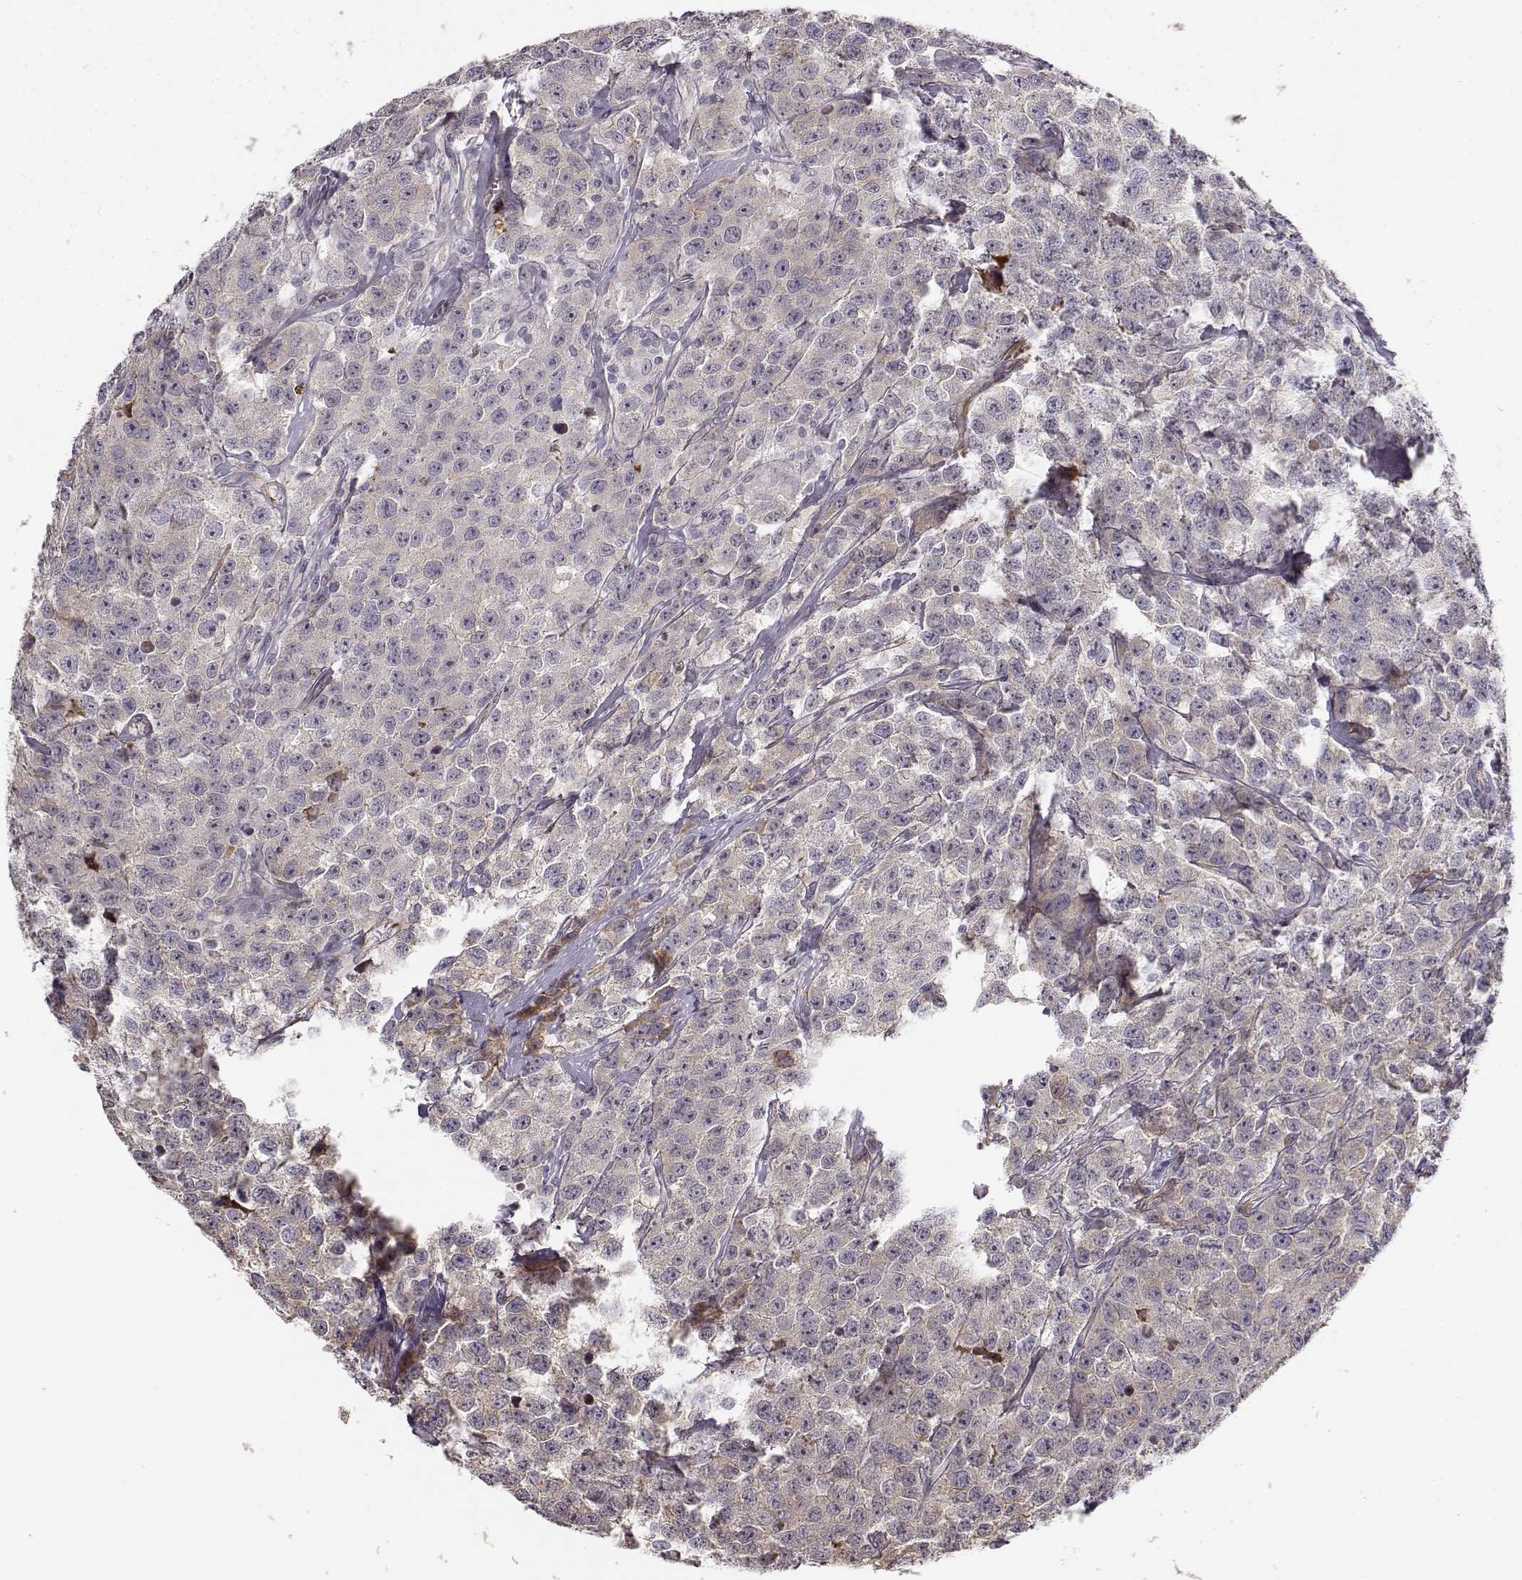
{"staining": {"intensity": "weak", "quantity": "<25%", "location": "cytoplasmic/membranous"}, "tissue": "testis cancer", "cell_type": "Tumor cells", "image_type": "cancer", "snomed": [{"axis": "morphology", "description": "Seminoma, NOS"}, {"axis": "topography", "description": "Testis"}], "caption": "This is an immunohistochemistry photomicrograph of human seminoma (testis). There is no positivity in tumor cells.", "gene": "RGS9BP", "patient": {"sex": "male", "age": 59}}